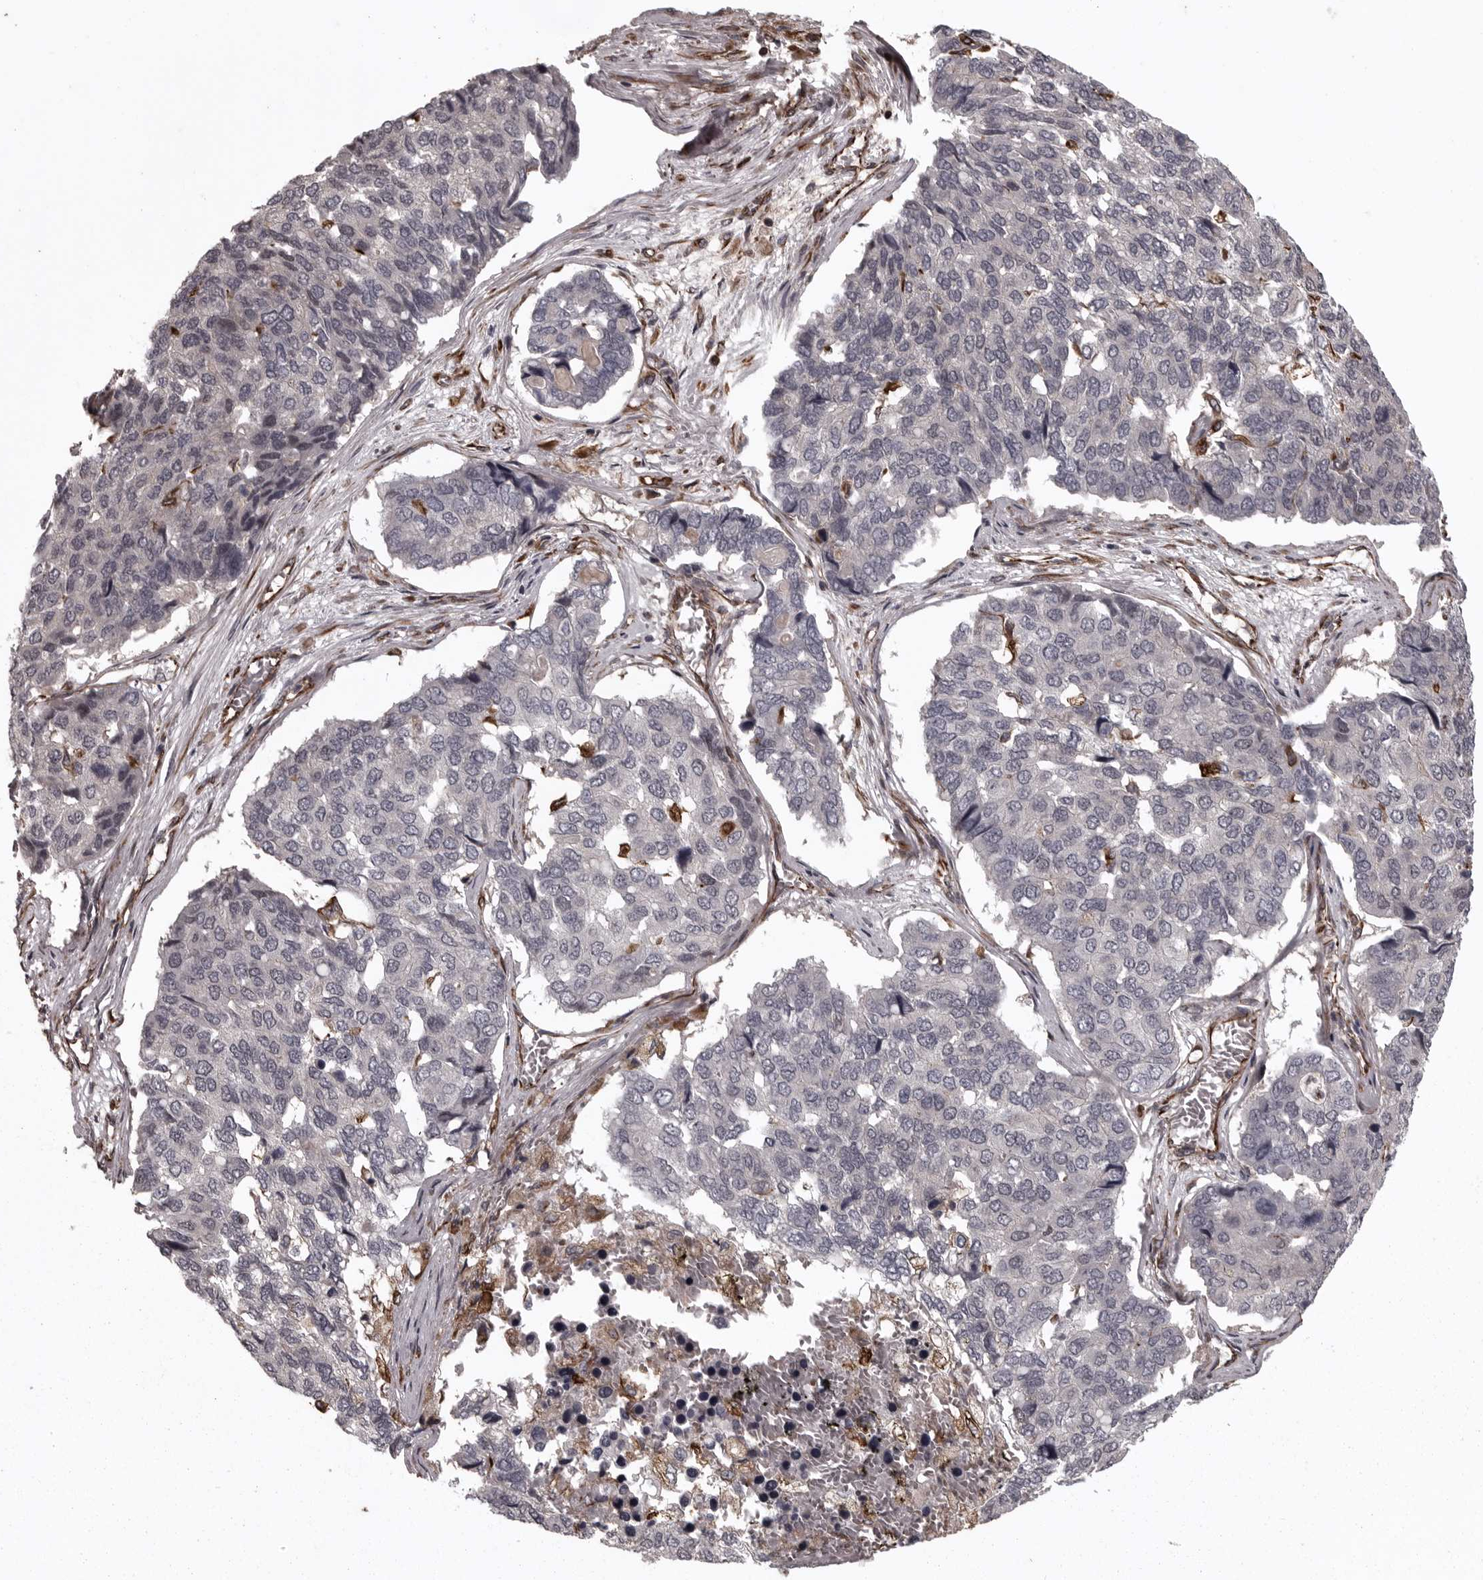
{"staining": {"intensity": "negative", "quantity": "none", "location": "none"}, "tissue": "pancreatic cancer", "cell_type": "Tumor cells", "image_type": "cancer", "snomed": [{"axis": "morphology", "description": "Adenocarcinoma, NOS"}, {"axis": "topography", "description": "Pancreas"}], "caption": "A high-resolution histopathology image shows IHC staining of pancreatic cancer (adenocarcinoma), which shows no significant expression in tumor cells. (Stains: DAB IHC with hematoxylin counter stain, Microscopy: brightfield microscopy at high magnification).", "gene": "FAAP100", "patient": {"sex": "male", "age": 50}}